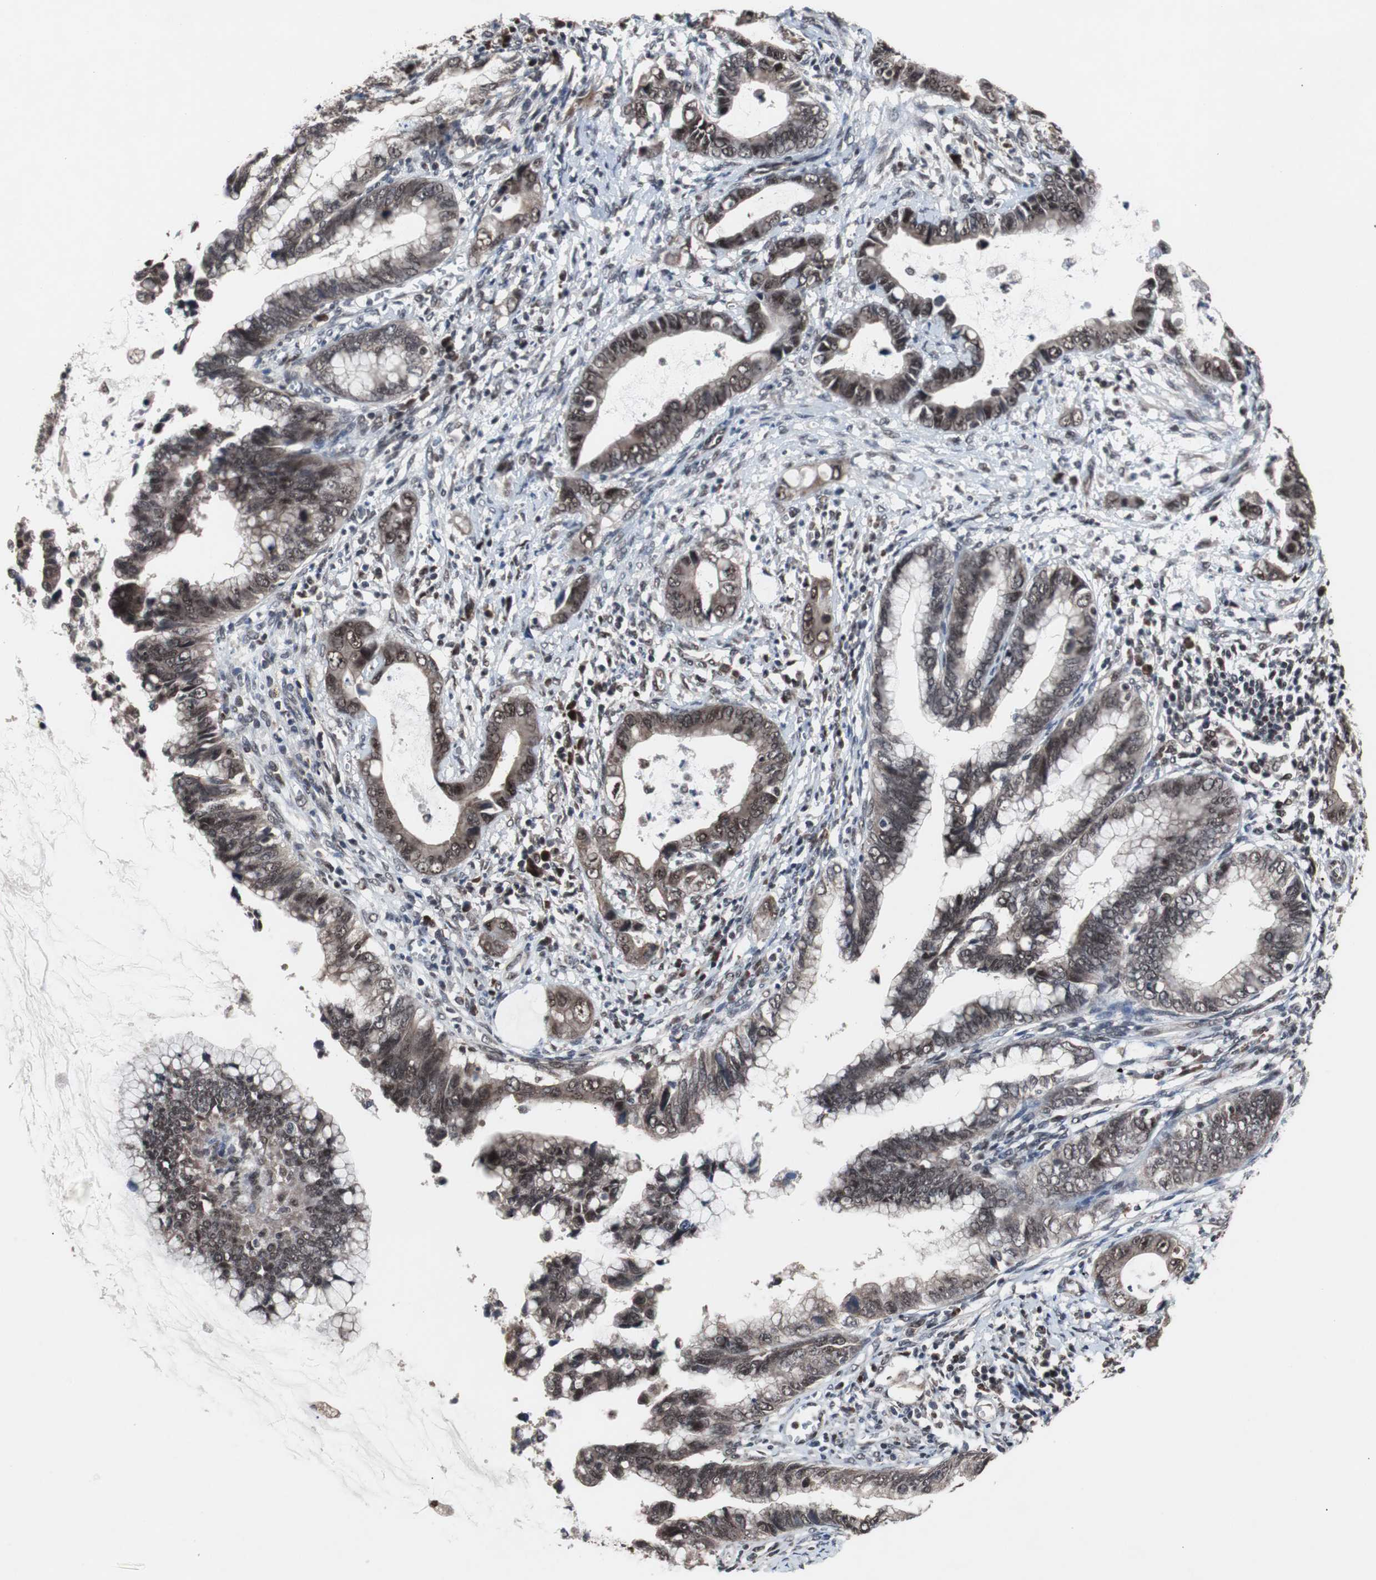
{"staining": {"intensity": "moderate", "quantity": ">75%", "location": "cytoplasmic/membranous,nuclear"}, "tissue": "cervical cancer", "cell_type": "Tumor cells", "image_type": "cancer", "snomed": [{"axis": "morphology", "description": "Adenocarcinoma, NOS"}, {"axis": "topography", "description": "Cervix"}], "caption": "Human cervical cancer (adenocarcinoma) stained with a brown dye exhibits moderate cytoplasmic/membranous and nuclear positive positivity in approximately >75% of tumor cells.", "gene": "GTF2F2", "patient": {"sex": "female", "age": 44}}